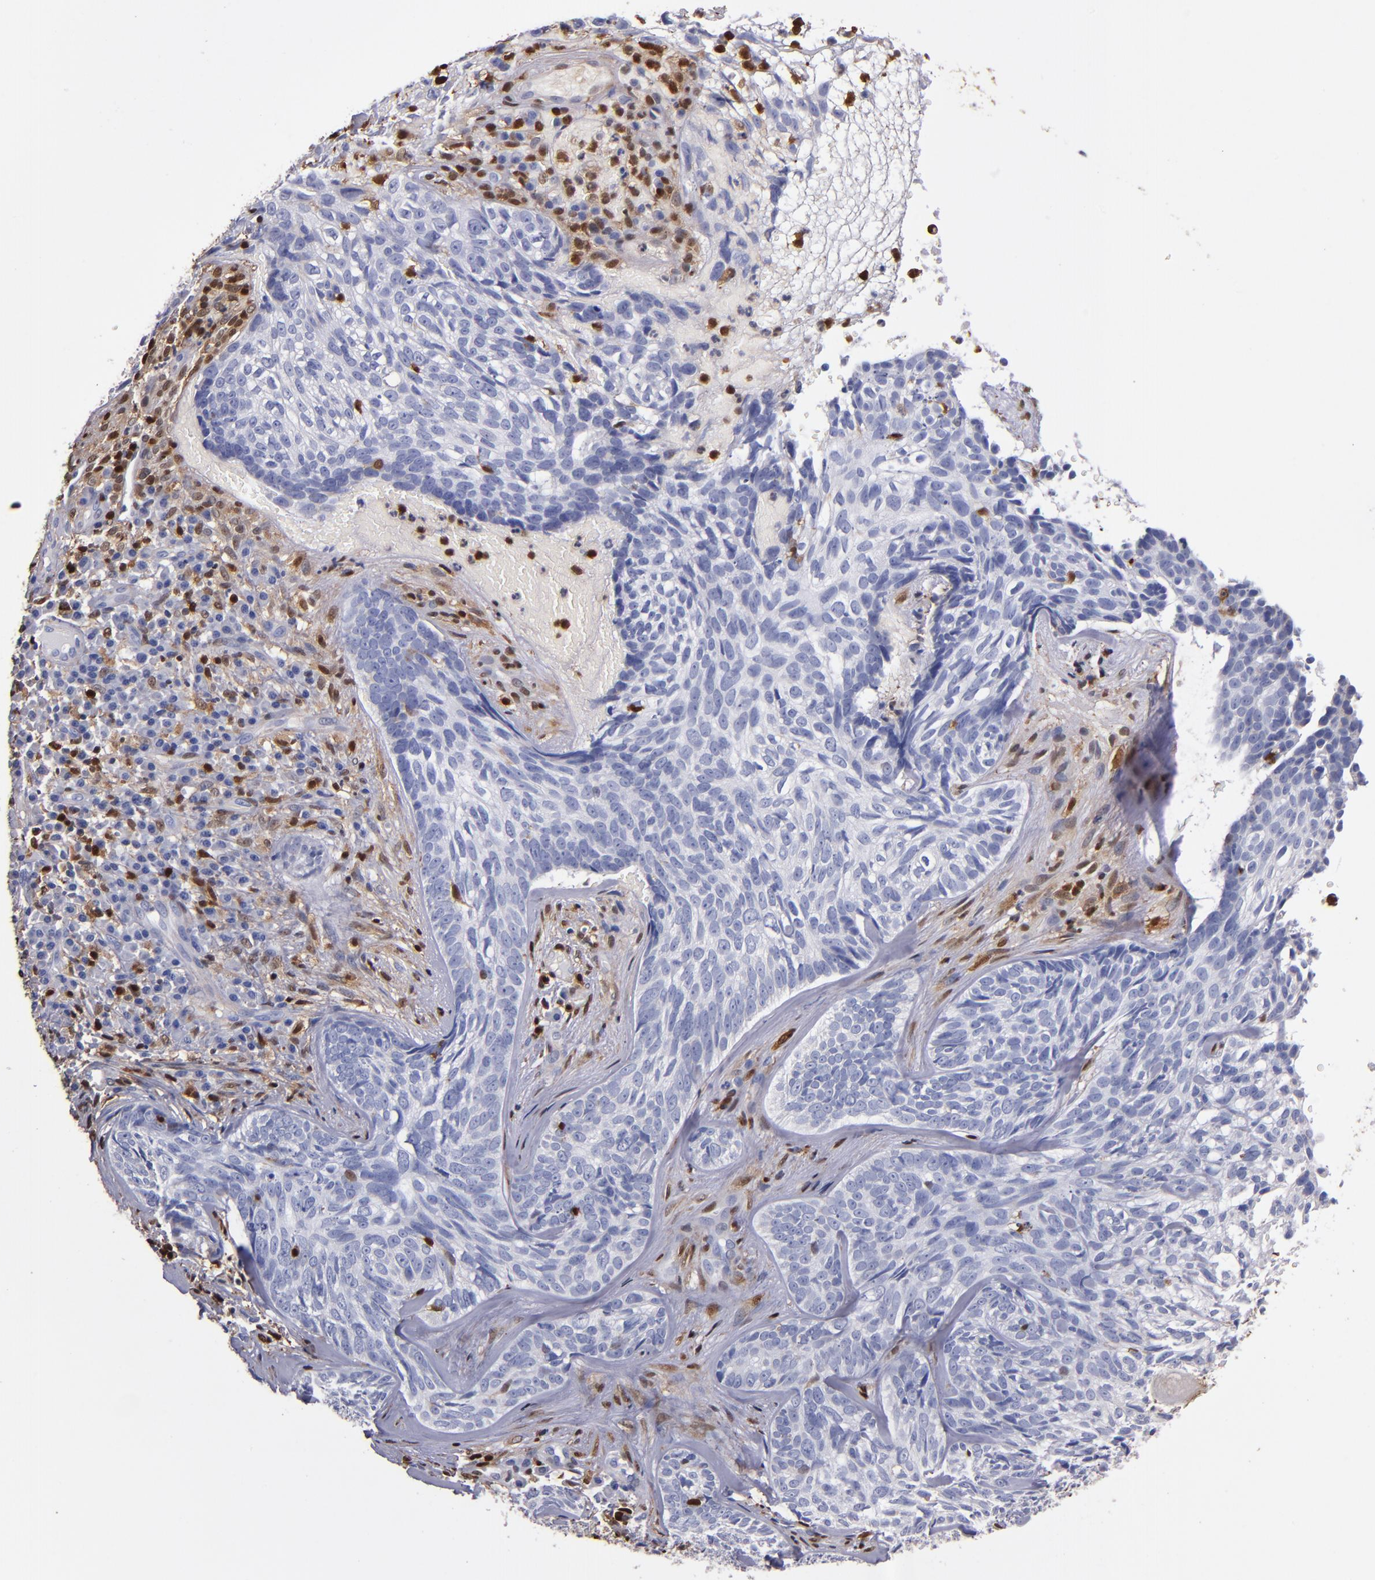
{"staining": {"intensity": "negative", "quantity": "none", "location": "none"}, "tissue": "skin cancer", "cell_type": "Tumor cells", "image_type": "cancer", "snomed": [{"axis": "morphology", "description": "Basal cell carcinoma"}, {"axis": "topography", "description": "Skin"}], "caption": "Tumor cells show no significant protein staining in skin cancer (basal cell carcinoma).", "gene": "S100A4", "patient": {"sex": "male", "age": 72}}